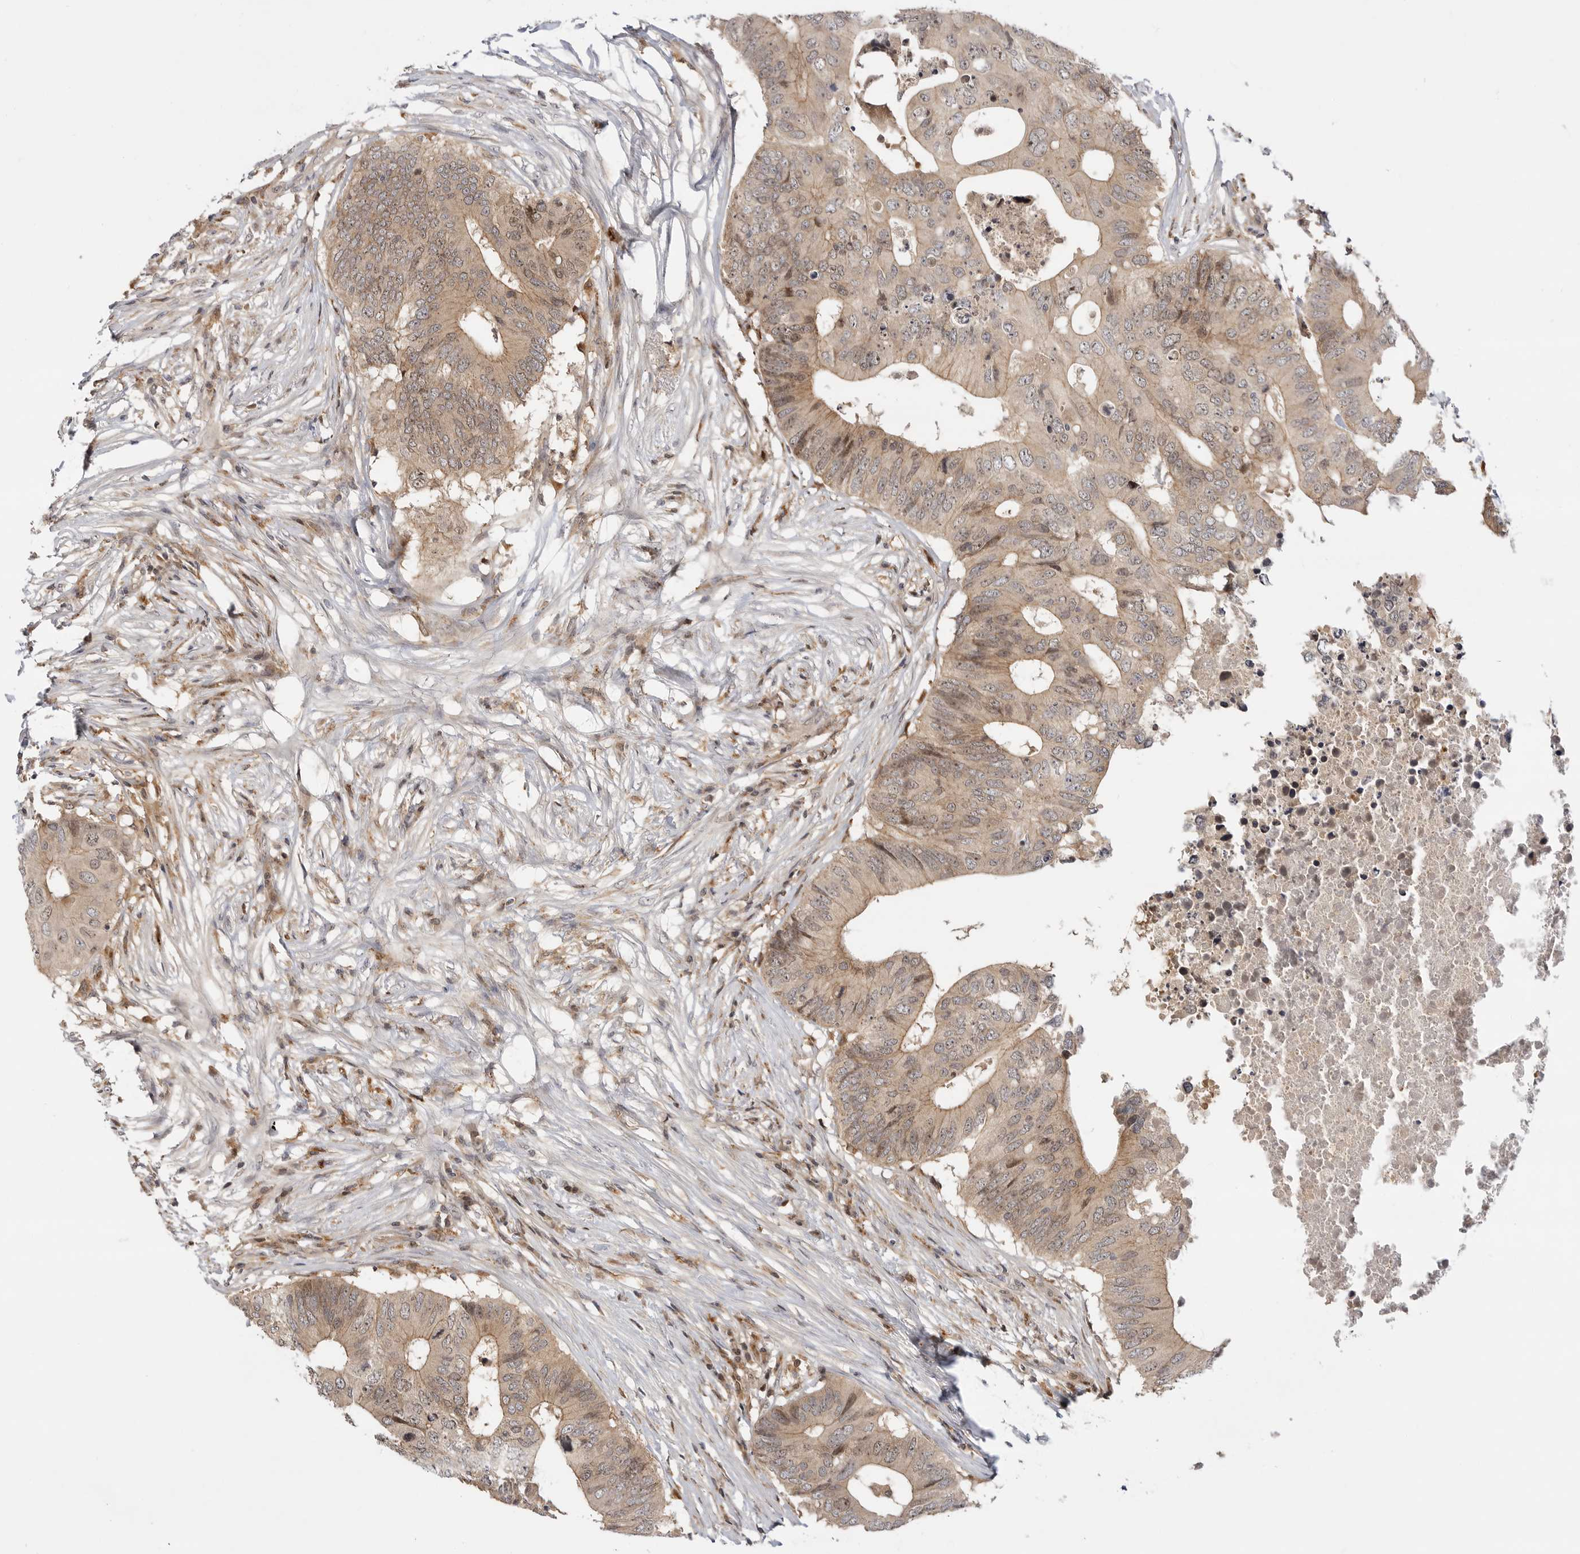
{"staining": {"intensity": "moderate", "quantity": ">75%", "location": "cytoplasmic/membranous,nuclear"}, "tissue": "colorectal cancer", "cell_type": "Tumor cells", "image_type": "cancer", "snomed": [{"axis": "morphology", "description": "Adenocarcinoma, NOS"}, {"axis": "topography", "description": "Colon"}], "caption": "Immunohistochemical staining of colorectal adenocarcinoma reveals moderate cytoplasmic/membranous and nuclear protein positivity in about >75% of tumor cells.", "gene": "CSNK1G3", "patient": {"sex": "male", "age": 71}}